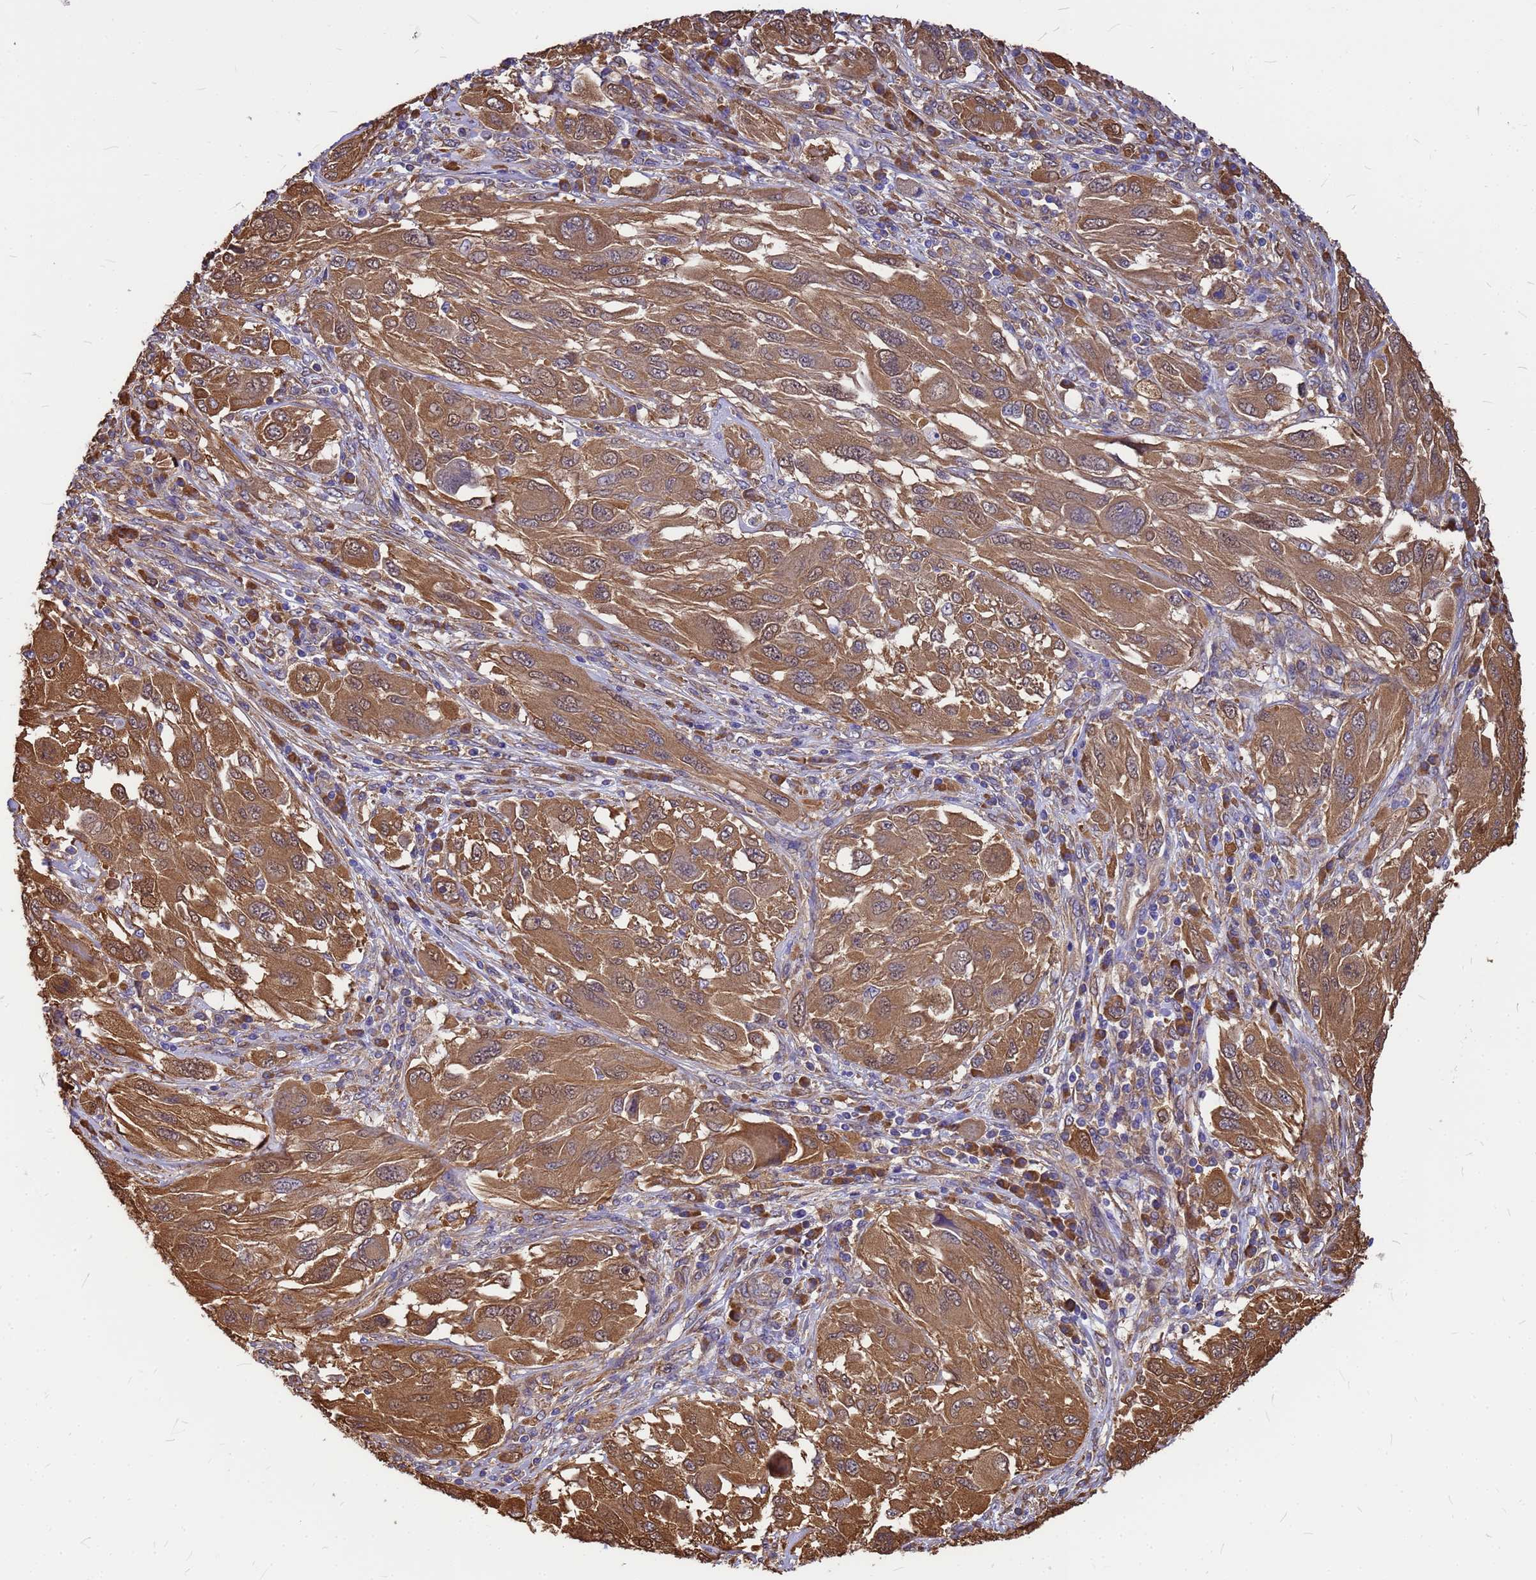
{"staining": {"intensity": "moderate", "quantity": ">75%", "location": "cytoplasmic/membranous"}, "tissue": "melanoma", "cell_type": "Tumor cells", "image_type": "cancer", "snomed": [{"axis": "morphology", "description": "Malignant melanoma, NOS"}, {"axis": "topography", "description": "Skin"}], "caption": "The immunohistochemical stain labels moderate cytoplasmic/membranous staining in tumor cells of malignant melanoma tissue.", "gene": "GID4", "patient": {"sex": "female", "age": 91}}